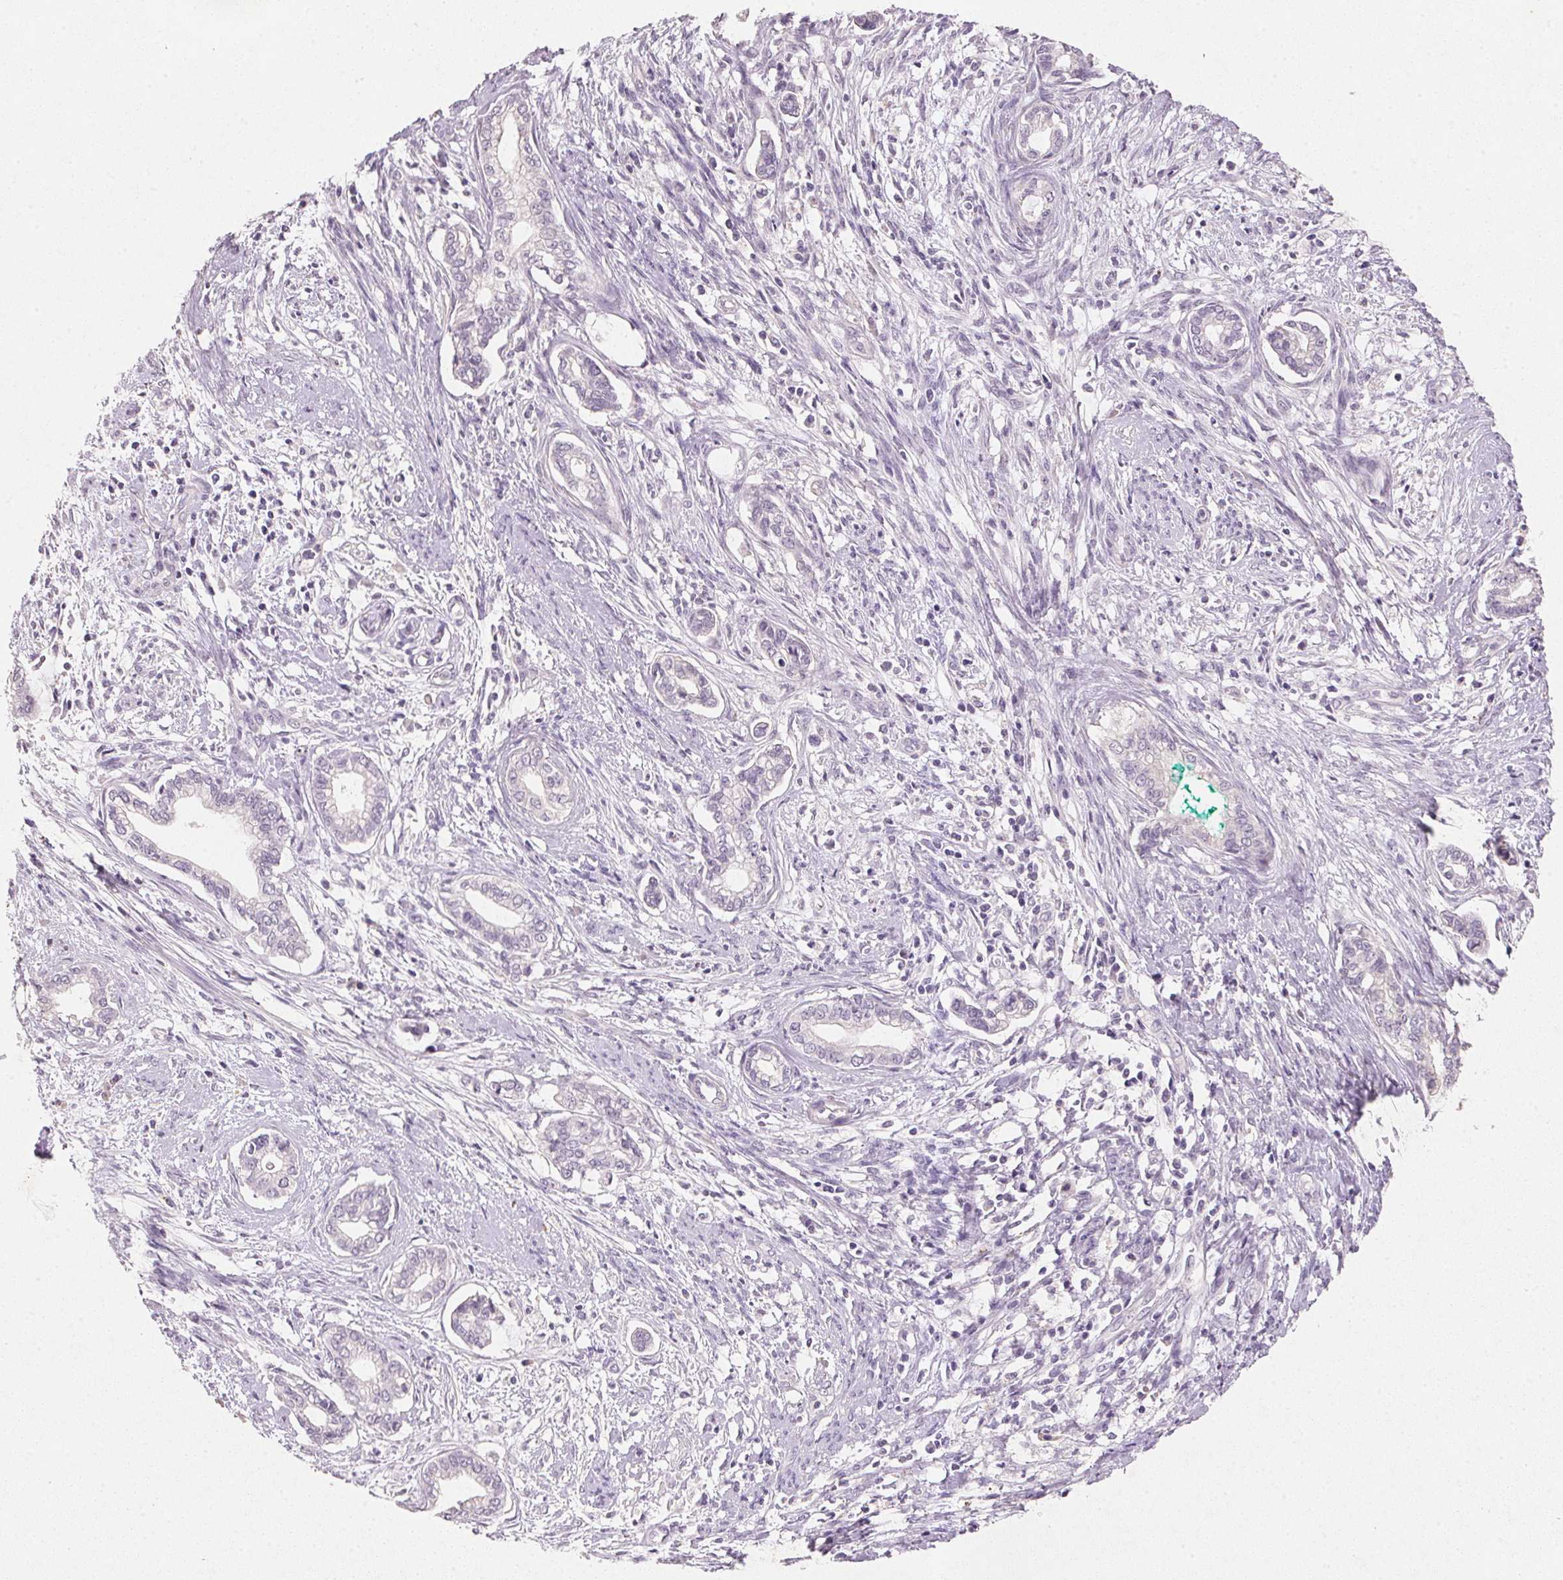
{"staining": {"intensity": "negative", "quantity": "none", "location": "none"}, "tissue": "cervical cancer", "cell_type": "Tumor cells", "image_type": "cancer", "snomed": [{"axis": "morphology", "description": "Adenocarcinoma, NOS"}, {"axis": "topography", "description": "Cervix"}], "caption": "DAB immunohistochemical staining of human cervical cancer (adenocarcinoma) demonstrates no significant expression in tumor cells. Brightfield microscopy of immunohistochemistry stained with DAB (3,3'-diaminobenzidine) (brown) and hematoxylin (blue), captured at high magnification.", "gene": "CXCL5", "patient": {"sex": "female", "age": 62}}